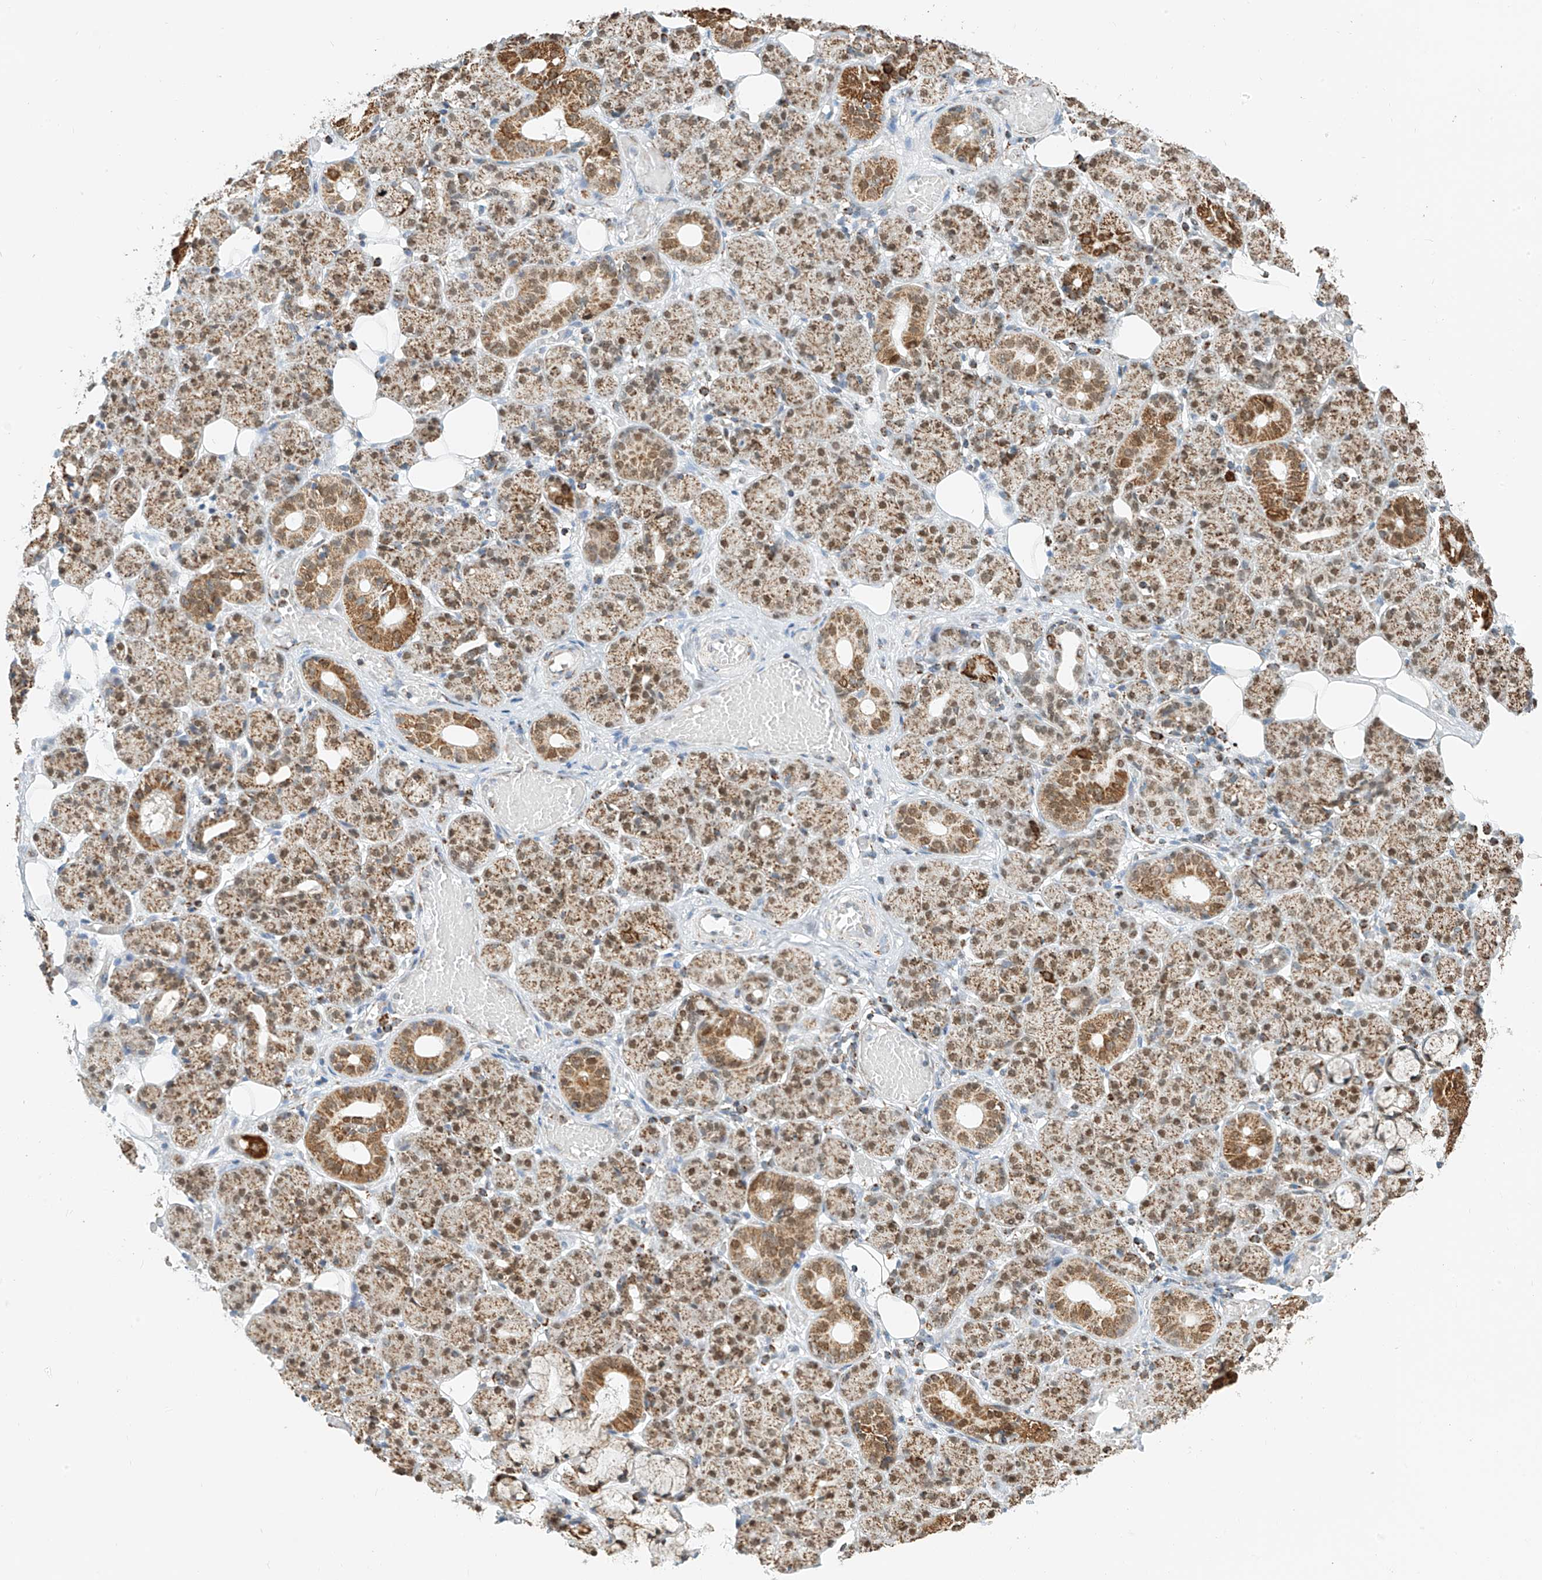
{"staining": {"intensity": "moderate", "quantity": ">75%", "location": "cytoplasmic/membranous"}, "tissue": "salivary gland", "cell_type": "Glandular cells", "image_type": "normal", "snomed": [{"axis": "morphology", "description": "Normal tissue, NOS"}, {"axis": "topography", "description": "Salivary gland"}], "caption": "This micrograph shows normal salivary gland stained with immunohistochemistry to label a protein in brown. The cytoplasmic/membranous of glandular cells show moderate positivity for the protein. Nuclei are counter-stained blue.", "gene": "PPA2", "patient": {"sex": "male", "age": 63}}